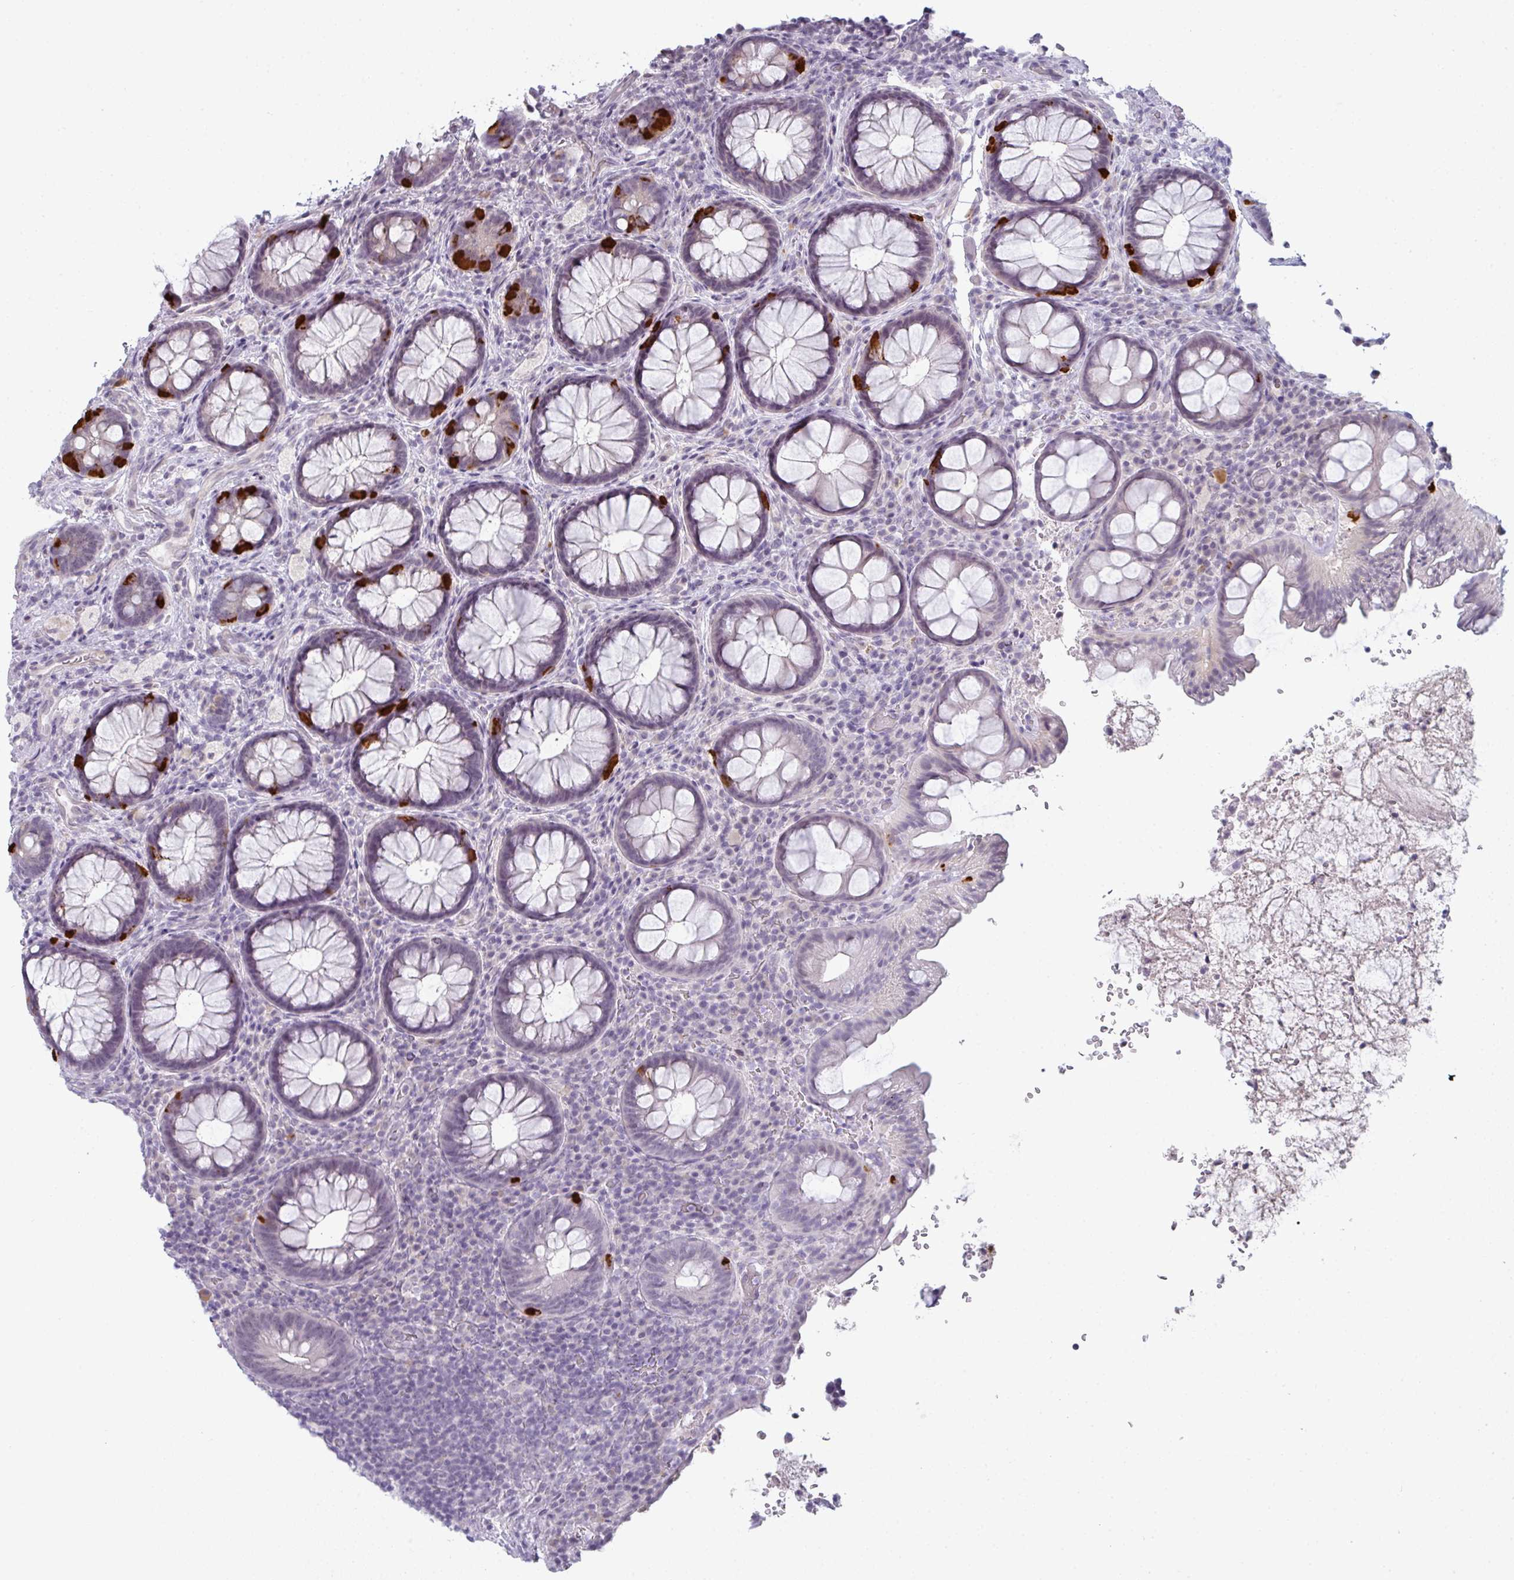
{"staining": {"intensity": "strong", "quantity": "<25%", "location": "cytoplasmic/membranous"}, "tissue": "rectum", "cell_type": "Glandular cells", "image_type": "normal", "snomed": [{"axis": "morphology", "description": "Normal tissue, NOS"}, {"axis": "topography", "description": "Rectum"}], "caption": "Immunohistochemistry of normal human rectum demonstrates medium levels of strong cytoplasmic/membranous expression in approximately <25% of glandular cells. The staining is performed using DAB (3,3'-diaminobenzidine) brown chromogen to label protein expression. The nuclei are counter-stained blue using hematoxylin.", "gene": "TEX33", "patient": {"sex": "female", "age": 69}}